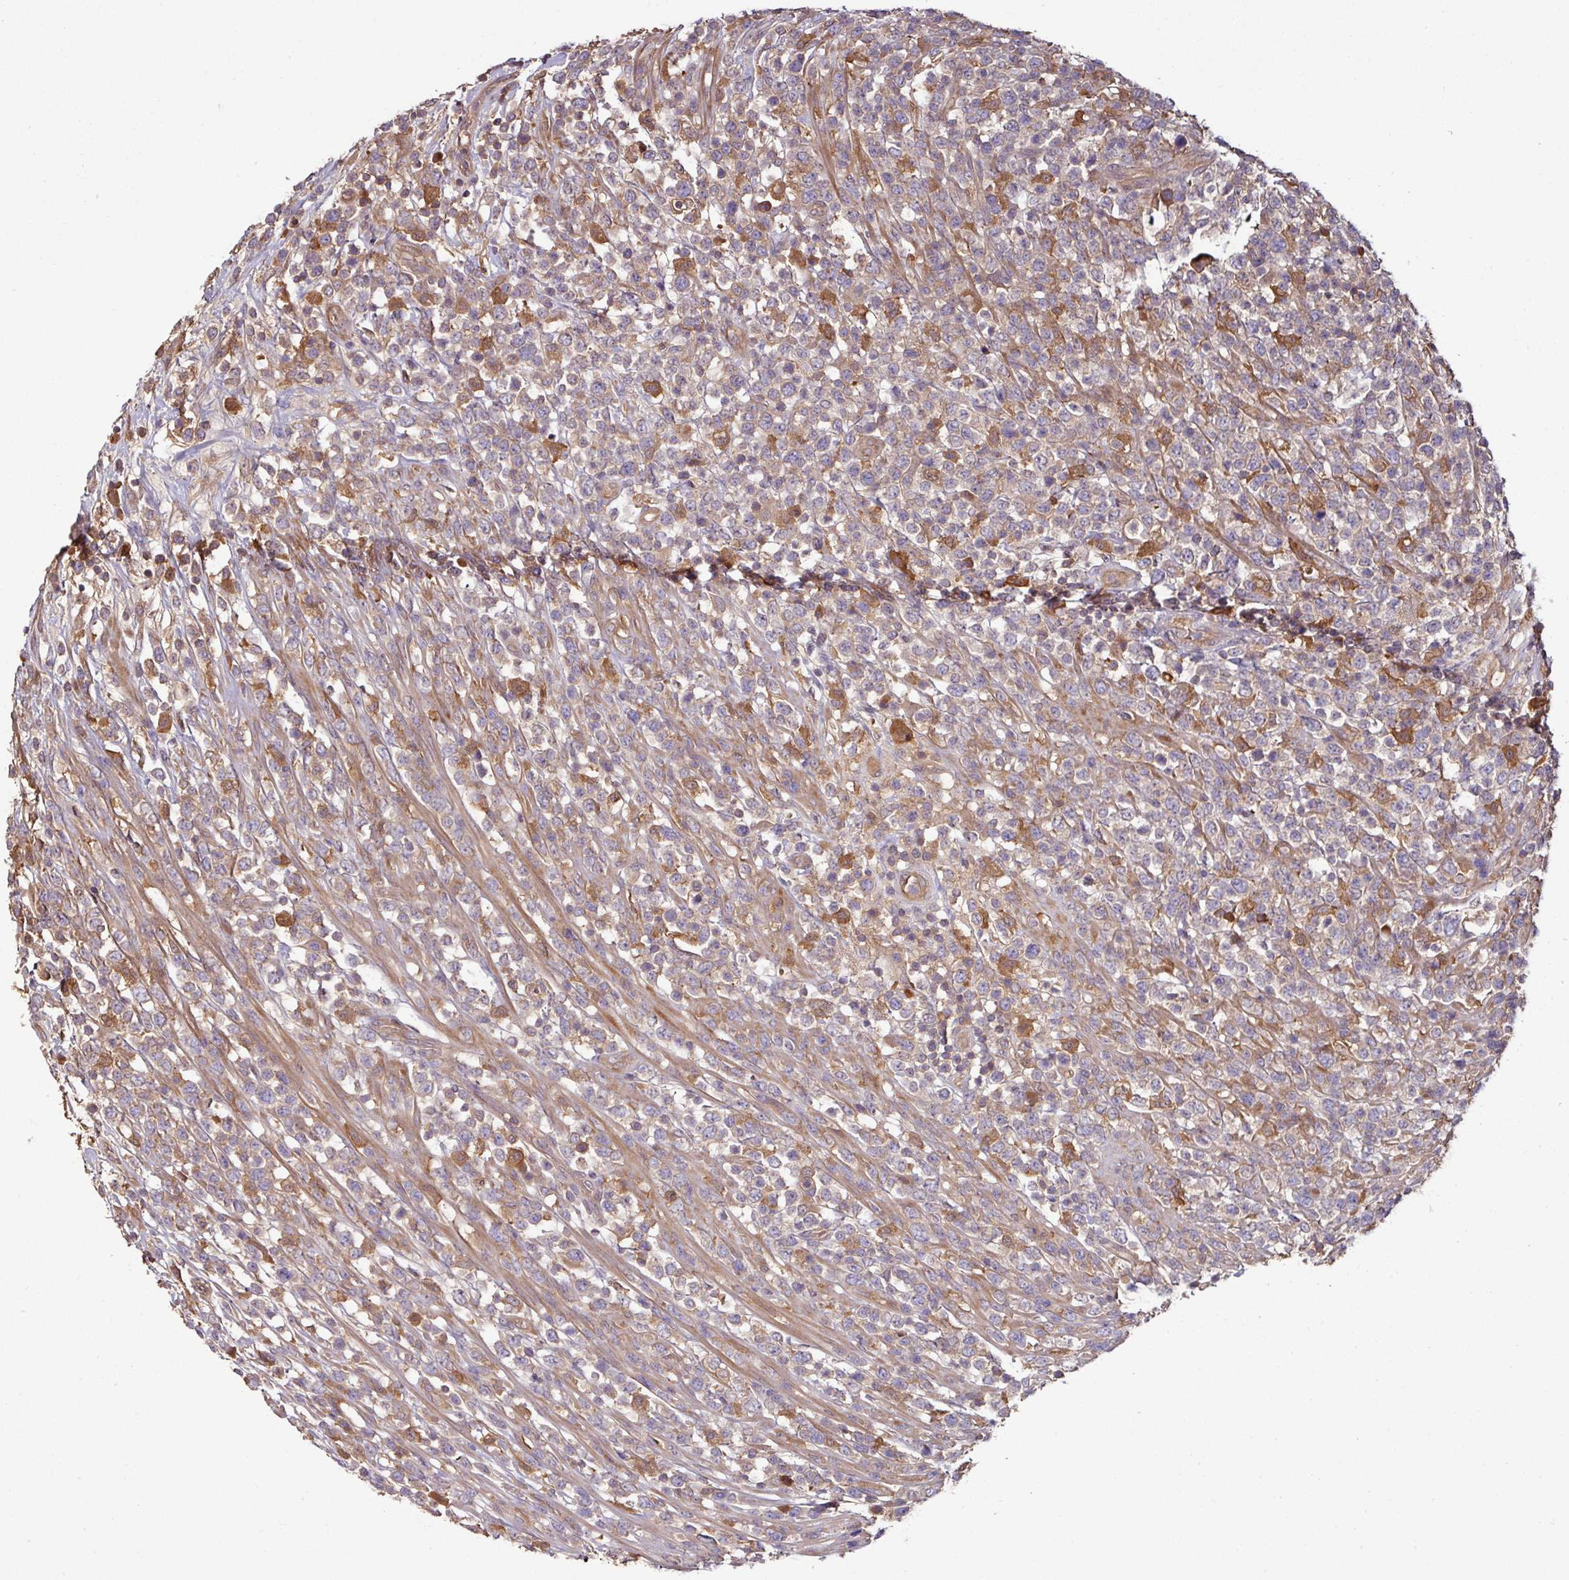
{"staining": {"intensity": "weak", "quantity": "<25%", "location": "cytoplasmic/membranous"}, "tissue": "lymphoma", "cell_type": "Tumor cells", "image_type": "cancer", "snomed": [{"axis": "morphology", "description": "Malignant lymphoma, non-Hodgkin's type, High grade"}, {"axis": "topography", "description": "Colon"}], "caption": "IHC micrograph of neoplastic tissue: lymphoma stained with DAB (3,3'-diaminobenzidine) reveals no significant protein positivity in tumor cells.", "gene": "GNPDA1", "patient": {"sex": "female", "age": 53}}